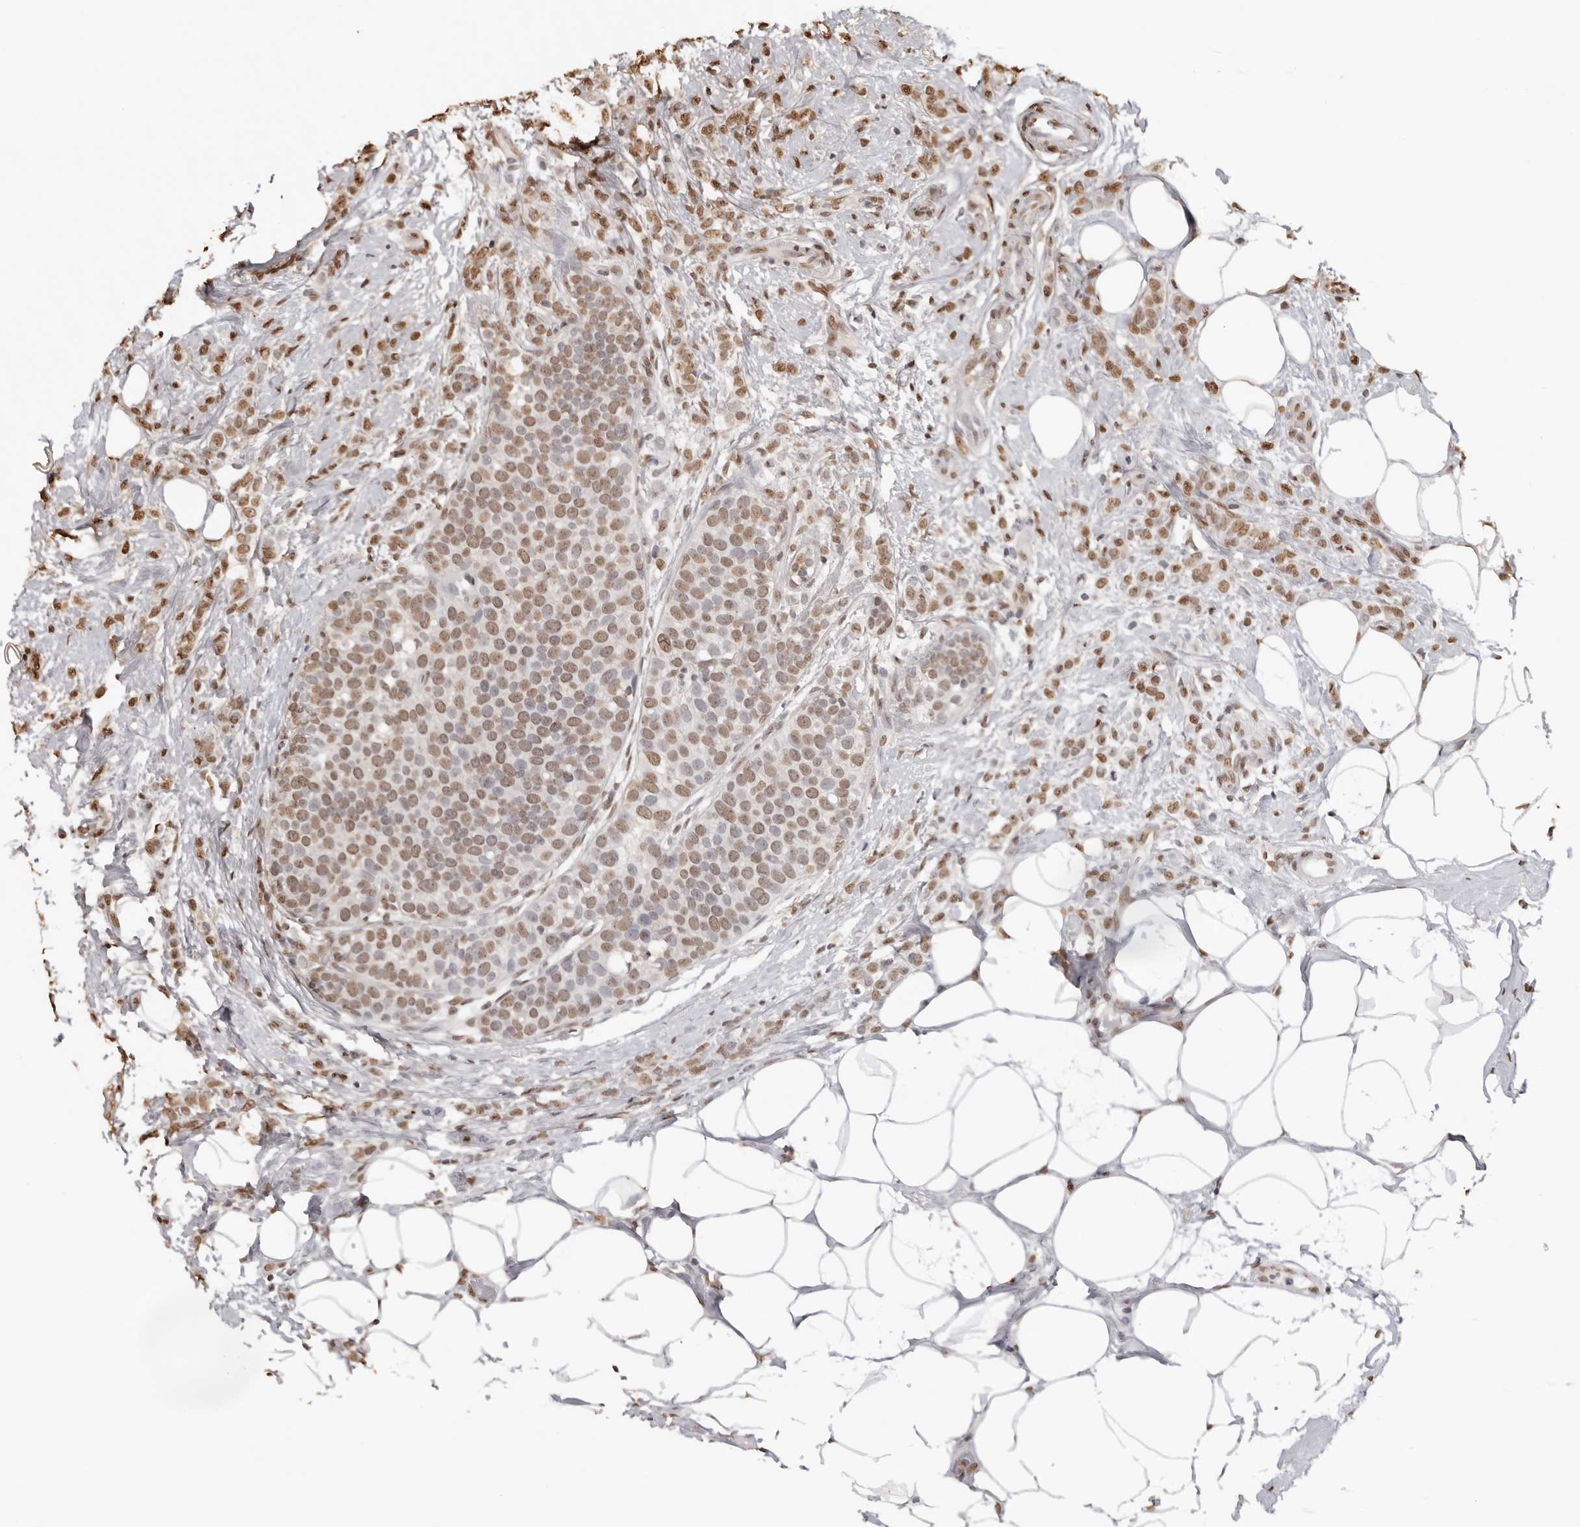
{"staining": {"intensity": "moderate", "quantity": ">75%", "location": "nuclear"}, "tissue": "breast cancer", "cell_type": "Tumor cells", "image_type": "cancer", "snomed": [{"axis": "morphology", "description": "Lobular carcinoma"}, {"axis": "topography", "description": "Breast"}], "caption": "Immunohistochemistry histopathology image of human breast lobular carcinoma stained for a protein (brown), which demonstrates medium levels of moderate nuclear positivity in about >75% of tumor cells.", "gene": "OLIG3", "patient": {"sex": "female", "age": 50}}